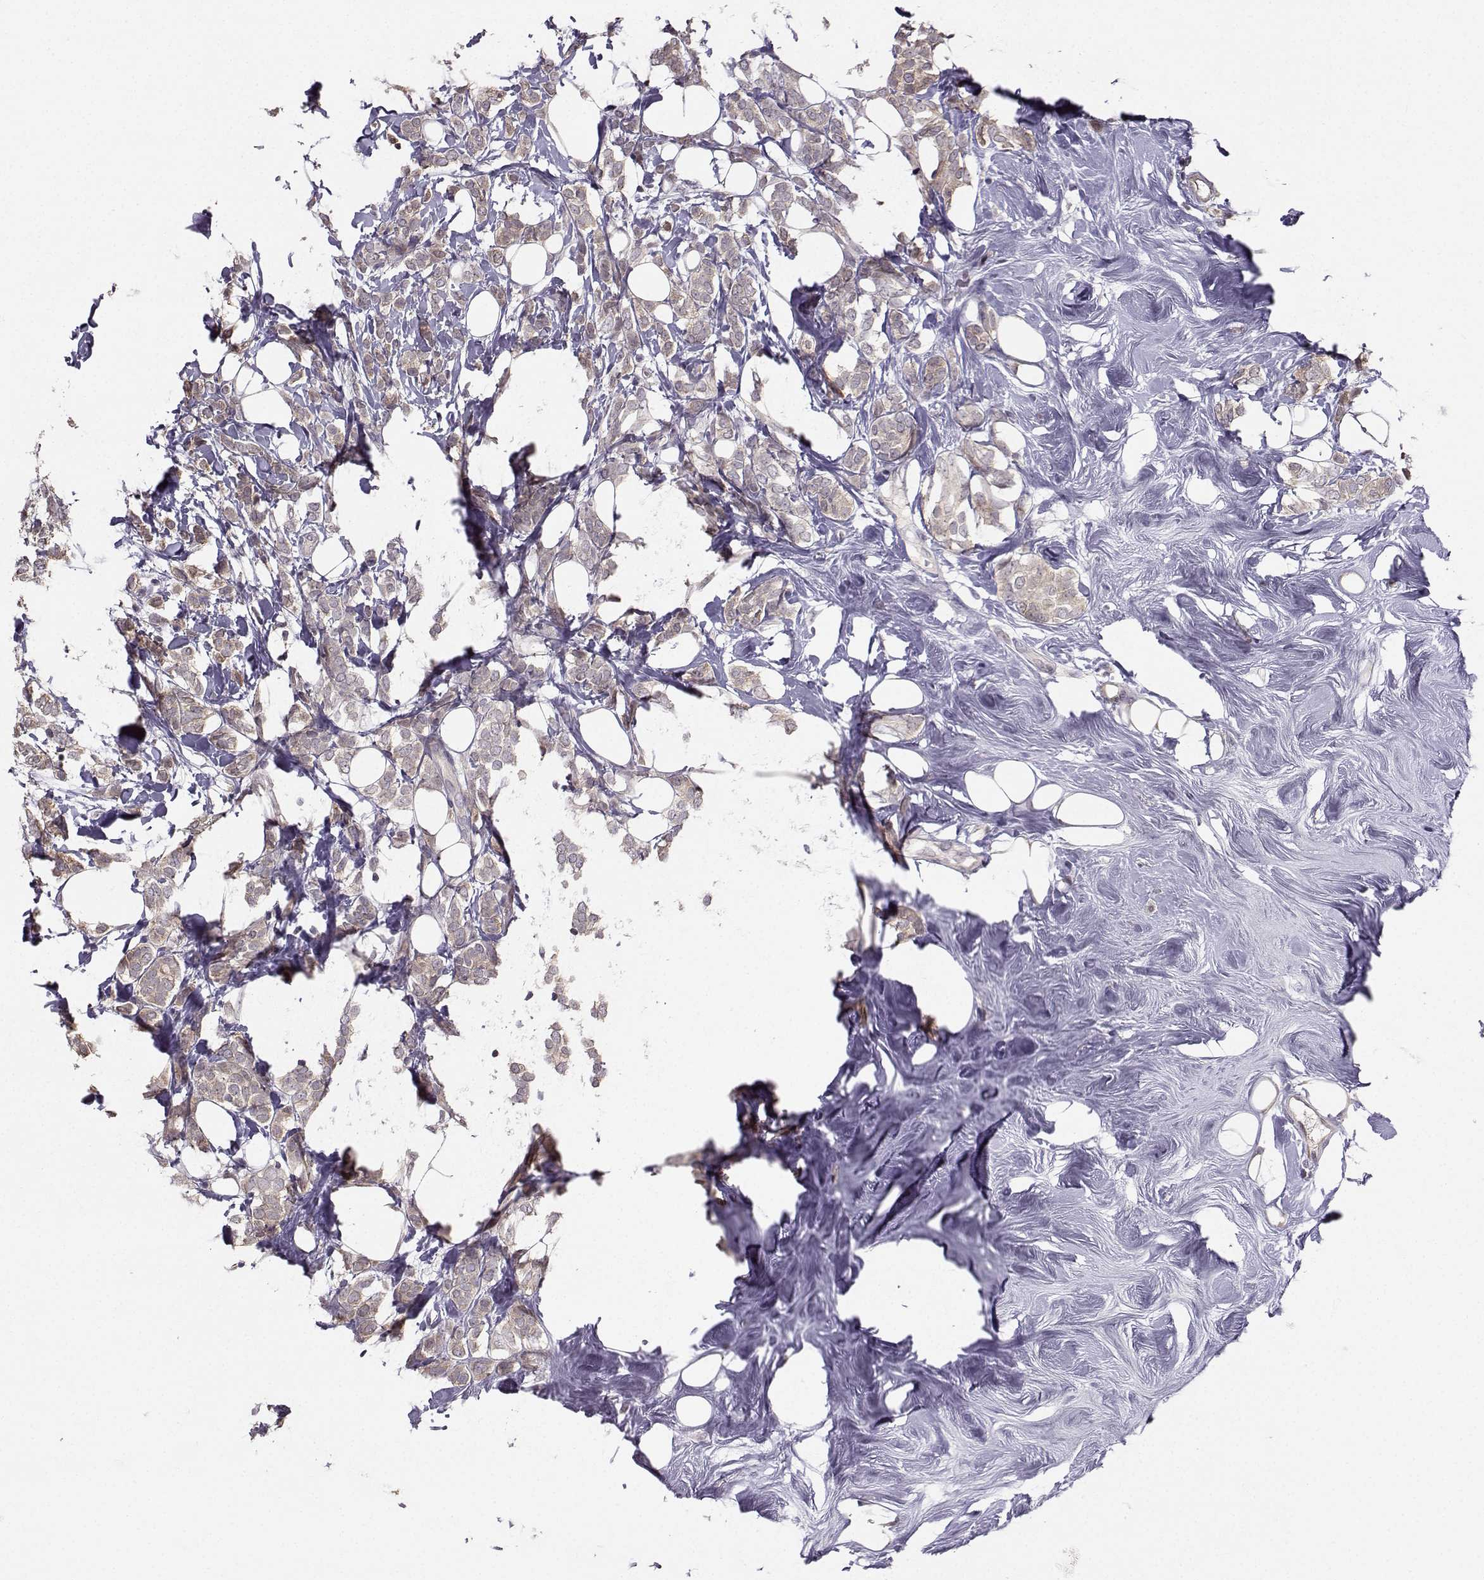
{"staining": {"intensity": "weak", "quantity": "25%-75%", "location": "cytoplasmic/membranous"}, "tissue": "breast cancer", "cell_type": "Tumor cells", "image_type": "cancer", "snomed": [{"axis": "morphology", "description": "Lobular carcinoma"}, {"axis": "topography", "description": "Breast"}], "caption": "Immunohistochemical staining of breast cancer (lobular carcinoma) shows weak cytoplasmic/membranous protein staining in approximately 25%-75% of tumor cells.", "gene": "PKP2", "patient": {"sex": "female", "age": 49}}